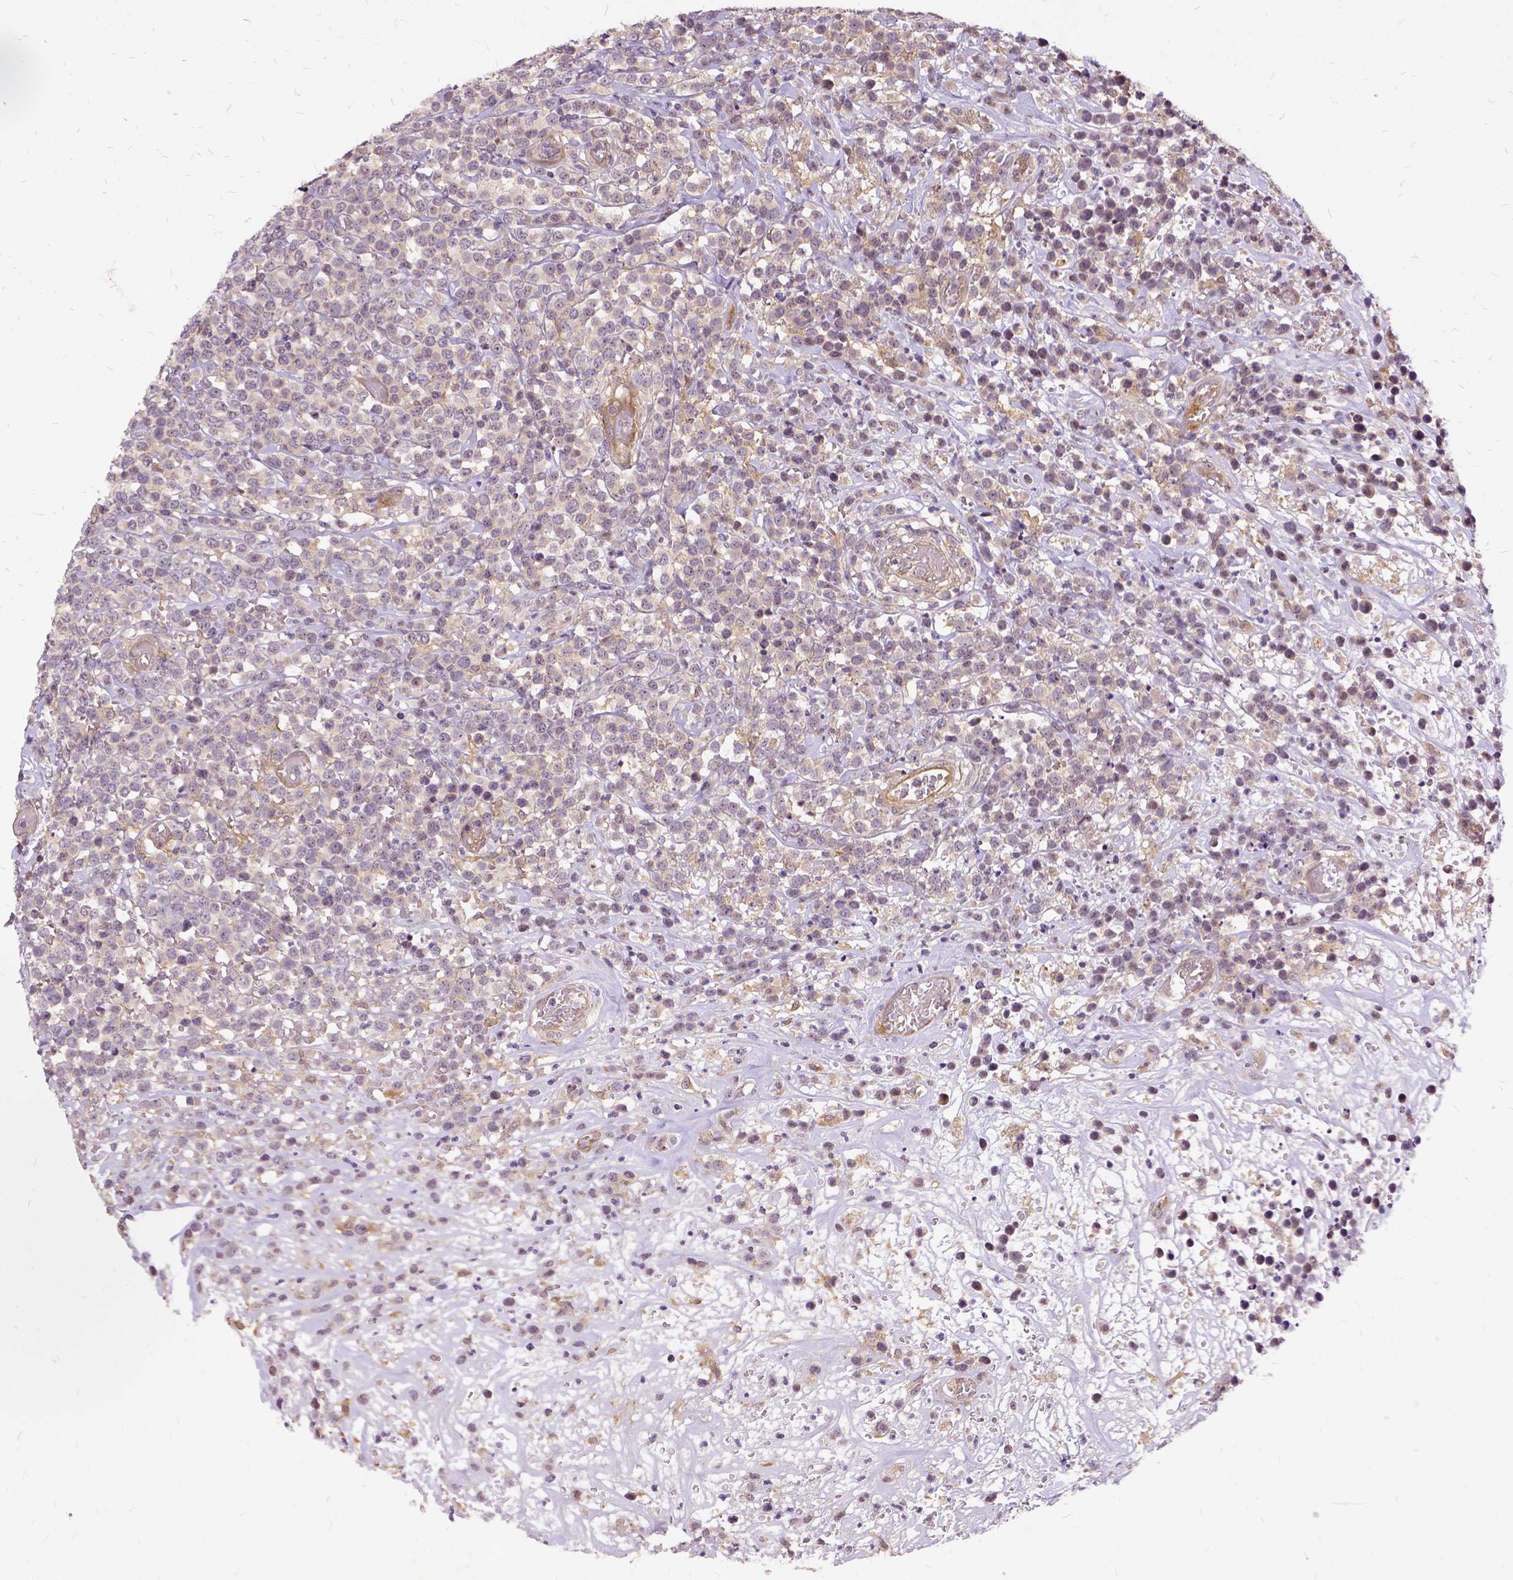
{"staining": {"intensity": "weak", "quantity": ">75%", "location": "cytoplasmic/membranous"}, "tissue": "lymphoma", "cell_type": "Tumor cells", "image_type": "cancer", "snomed": [{"axis": "morphology", "description": "Malignant lymphoma, non-Hodgkin's type, High grade"}, {"axis": "topography", "description": "Soft tissue"}], "caption": "The image shows a brown stain indicating the presence of a protein in the cytoplasmic/membranous of tumor cells in lymphoma.", "gene": "ILRUN", "patient": {"sex": "female", "age": 56}}